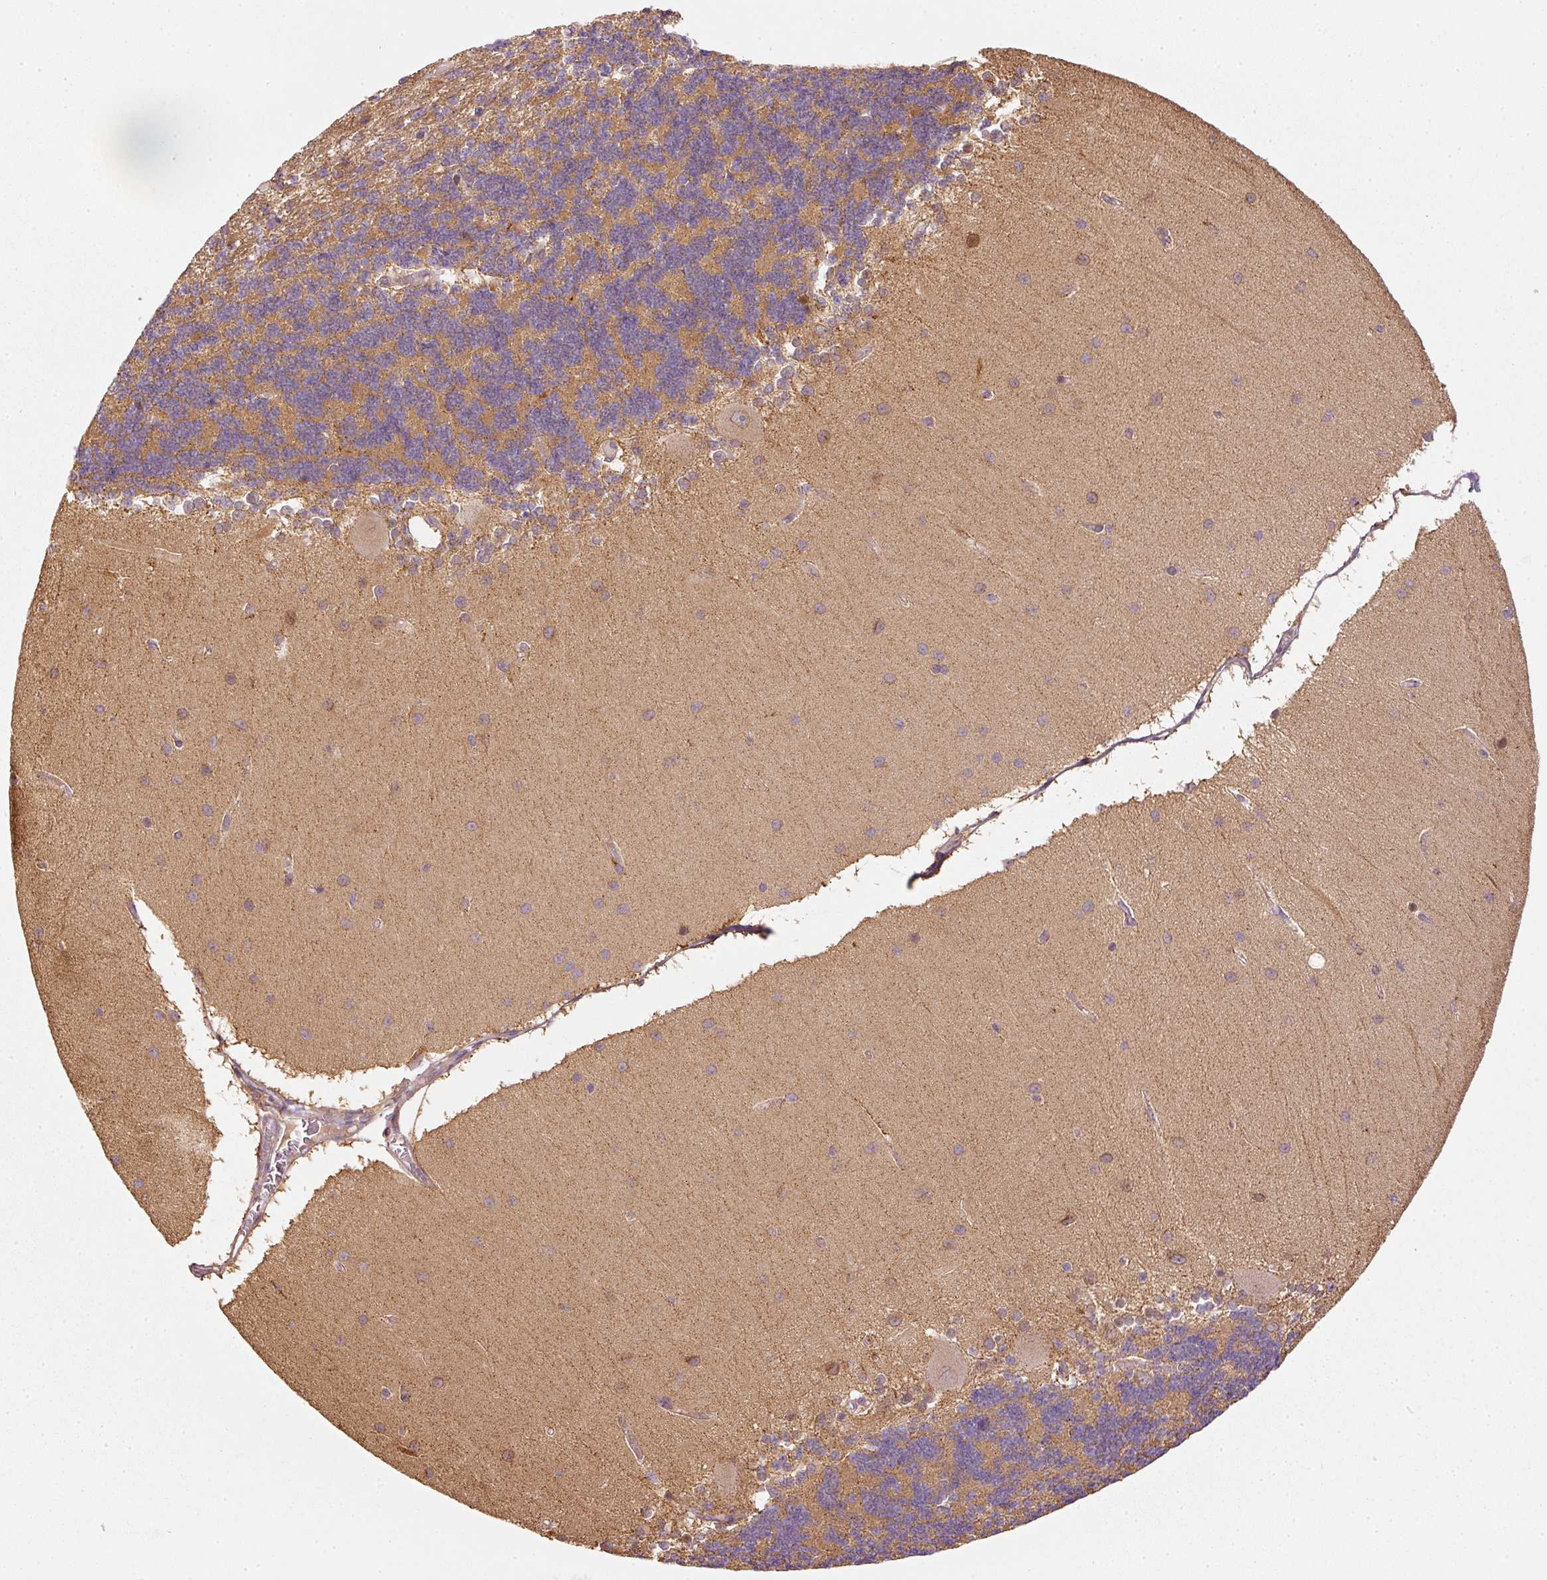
{"staining": {"intensity": "moderate", "quantity": "<25%", "location": "cytoplasmic/membranous"}, "tissue": "cerebellum", "cell_type": "Cells in granular layer", "image_type": "normal", "snomed": [{"axis": "morphology", "description": "Normal tissue, NOS"}, {"axis": "topography", "description": "Cerebellum"}], "caption": "The image exhibits immunohistochemical staining of benign cerebellum. There is moderate cytoplasmic/membranous positivity is present in about <25% of cells in granular layer. (Brightfield microscopy of DAB IHC at high magnification).", "gene": "MTHFD1L", "patient": {"sex": "female", "age": 54}}